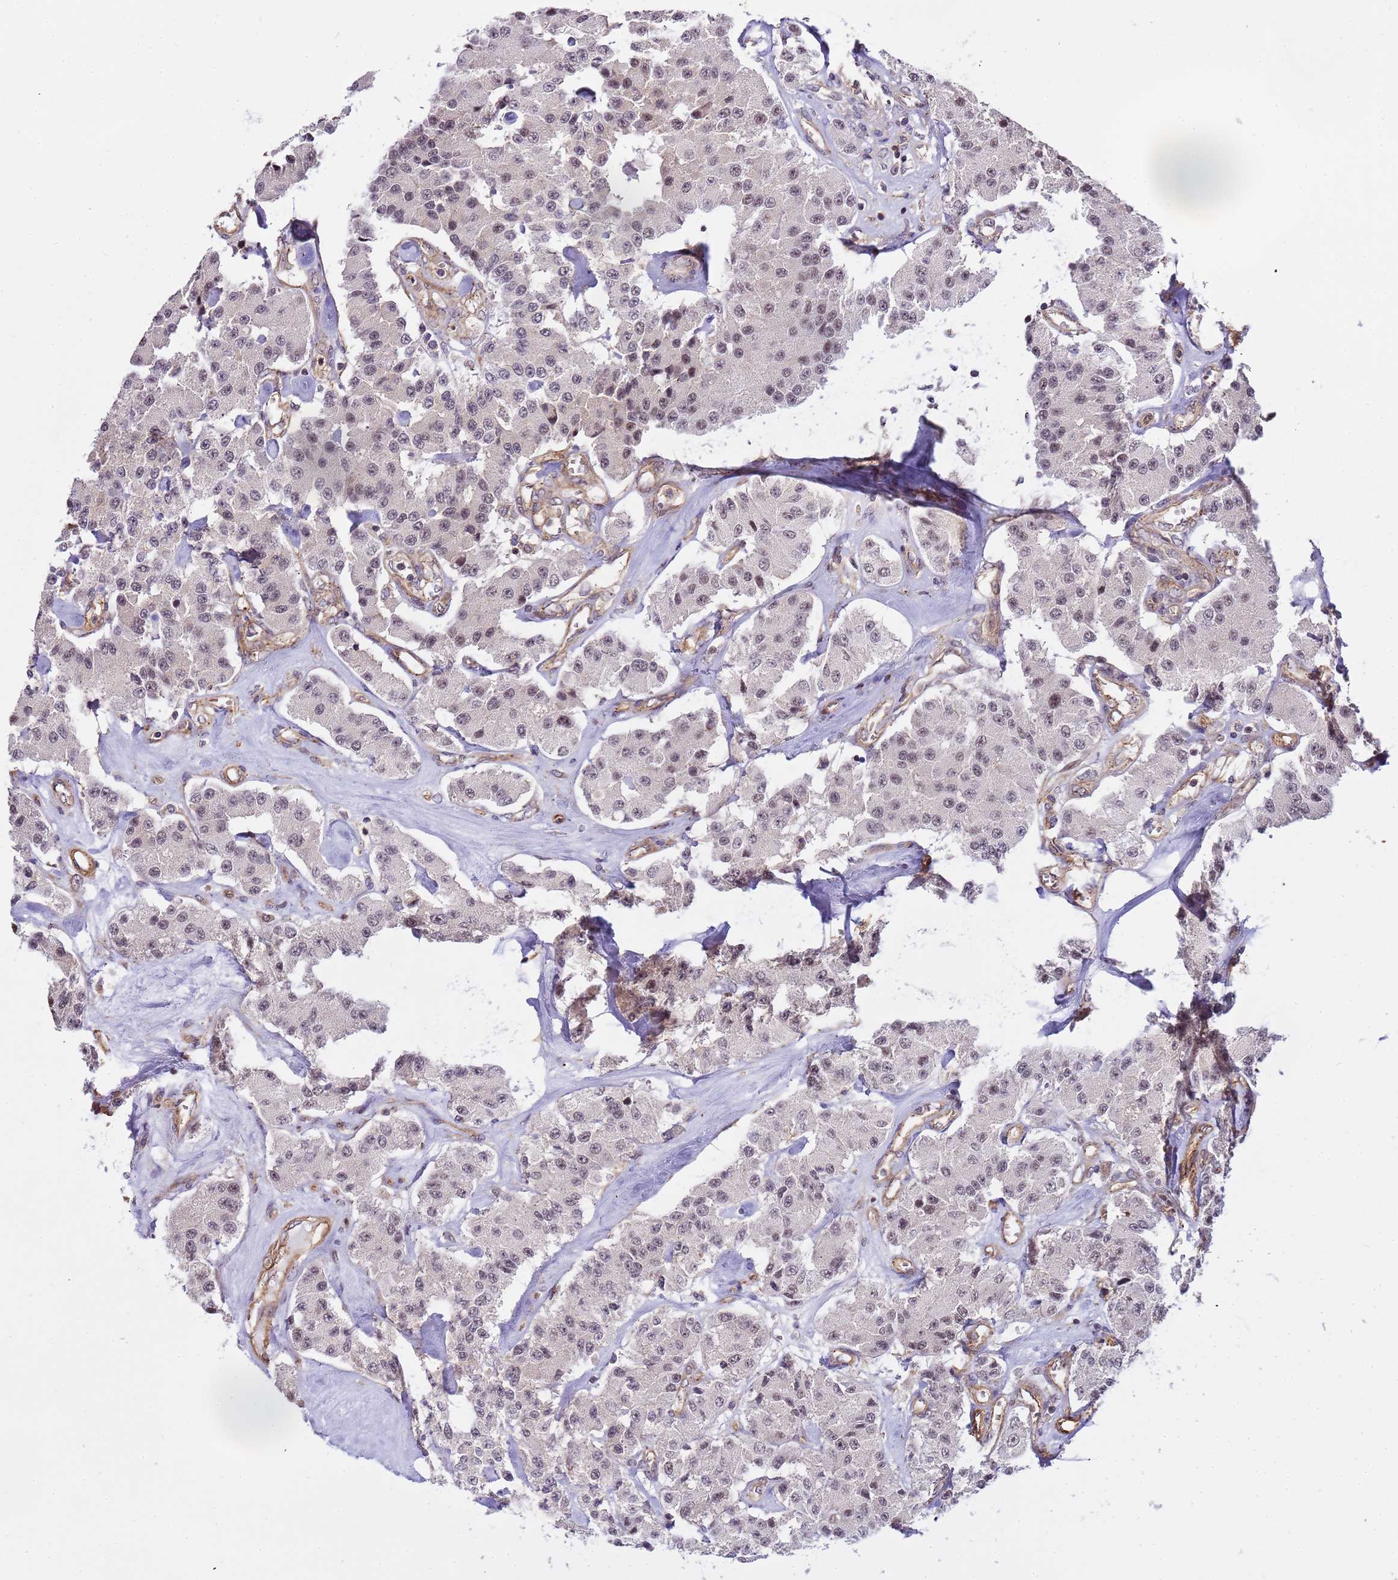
{"staining": {"intensity": "weak", "quantity": "<25%", "location": "nuclear"}, "tissue": "carcinoid", "cell_type": "Tumor cells", "image_type": "cancer", "snomed": [{"axis": "morphology", "description": "Carcinoid, malignant, NOS"}, {"axis": "topography", "description": "Pancreas"}], "caption": "Protein analysis of carcinoid displays no significant staining in tumor cells.", "gene": "EMC2", "patient": {"sex": "male", "age": 41}}